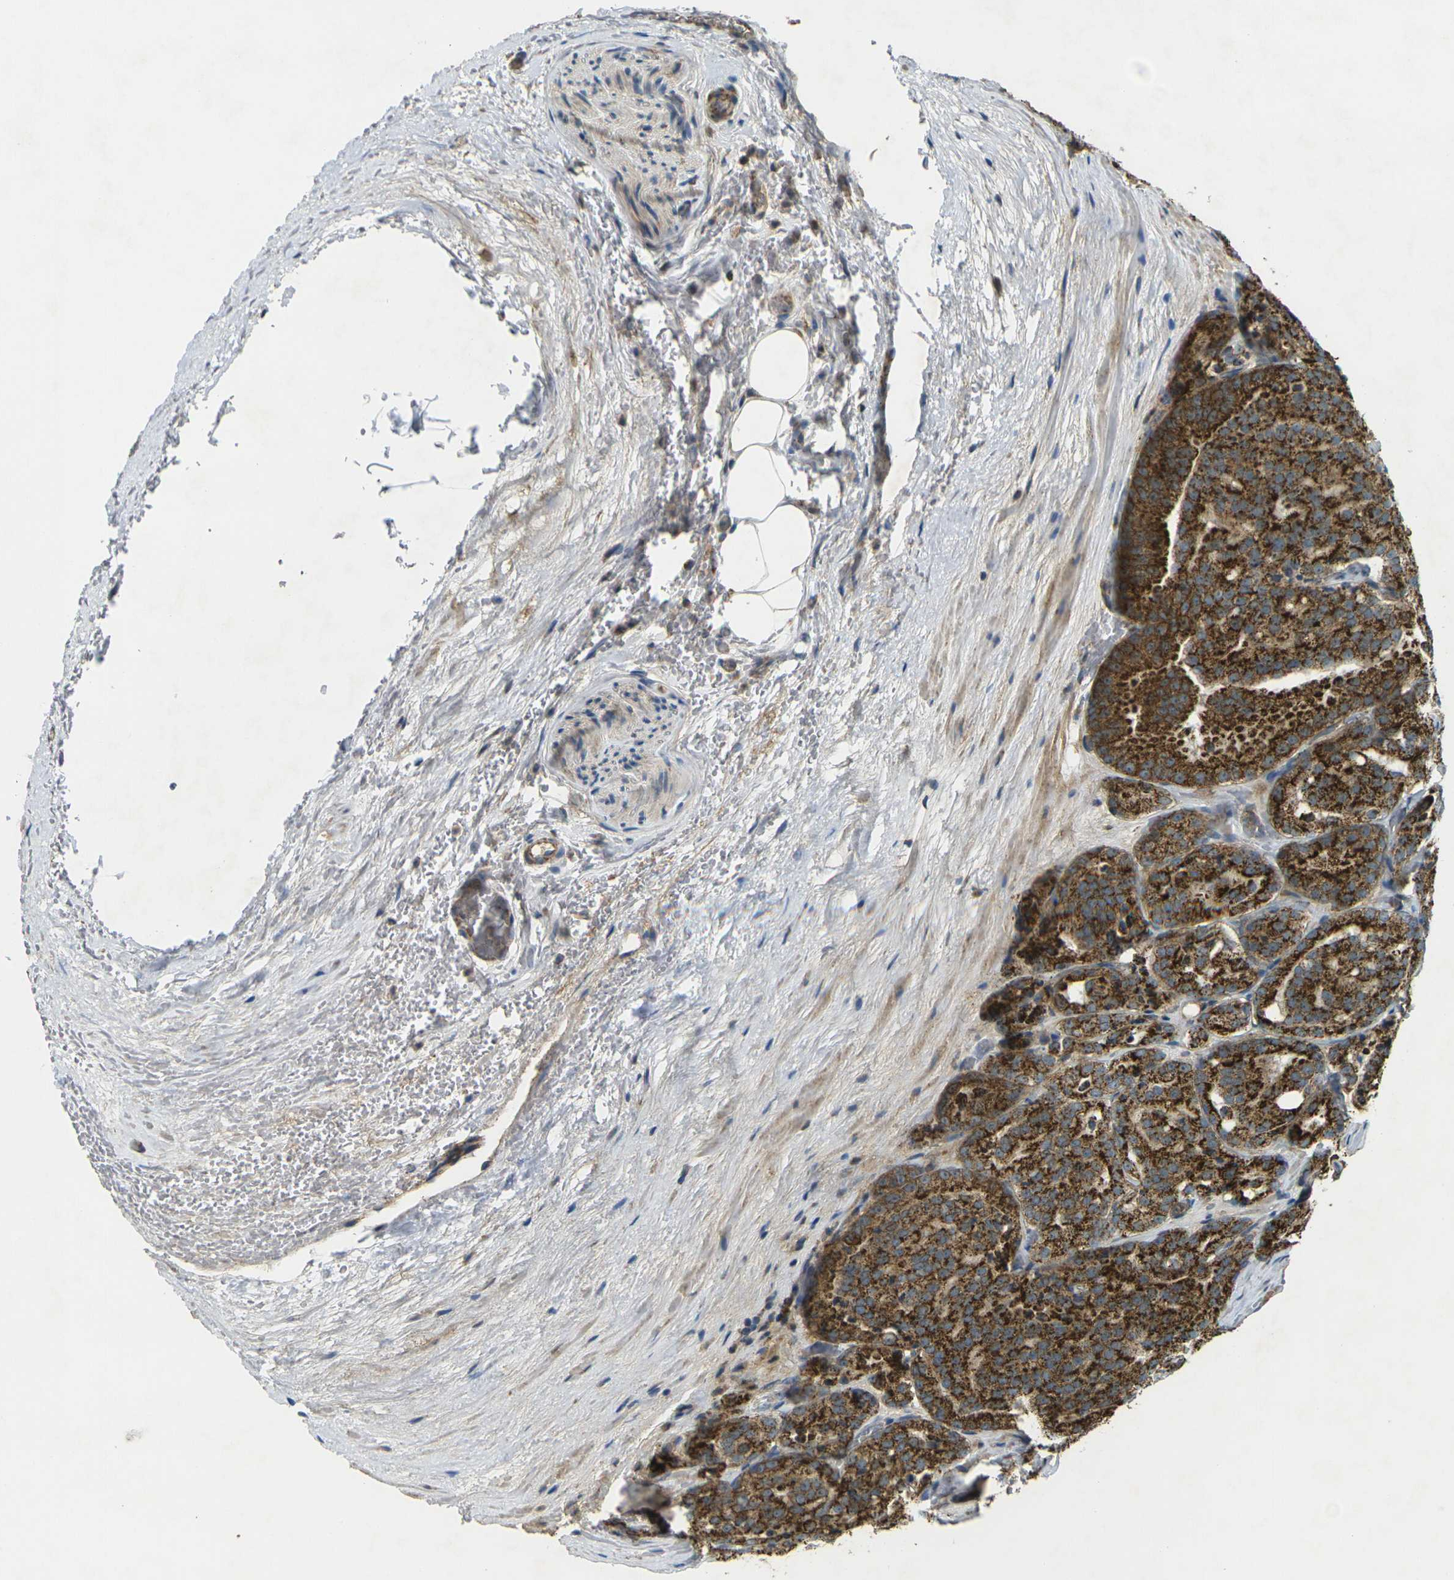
{"staining": {"intensity": "strong", "quantity": ">75%", "location": "cytoplasmic/membranous"}, "tissue": "prostate cancer", "cell_type": "Tumor cells", "image_type": "cancer", "snomed": [{"axis": "morphology", "description": "Adenocarcinoma, High grade"}, {"axis": "topography", "description": "Prostate"}], "caption": "The image exhibits staining of prostate adenocarcinoma (high-grade), revealing strong cytoplasmic/membranous protein positivity (brown color) within tumor cells.", "gene": "IGF1R", "patient": {"sex": "male", "age": 64}}